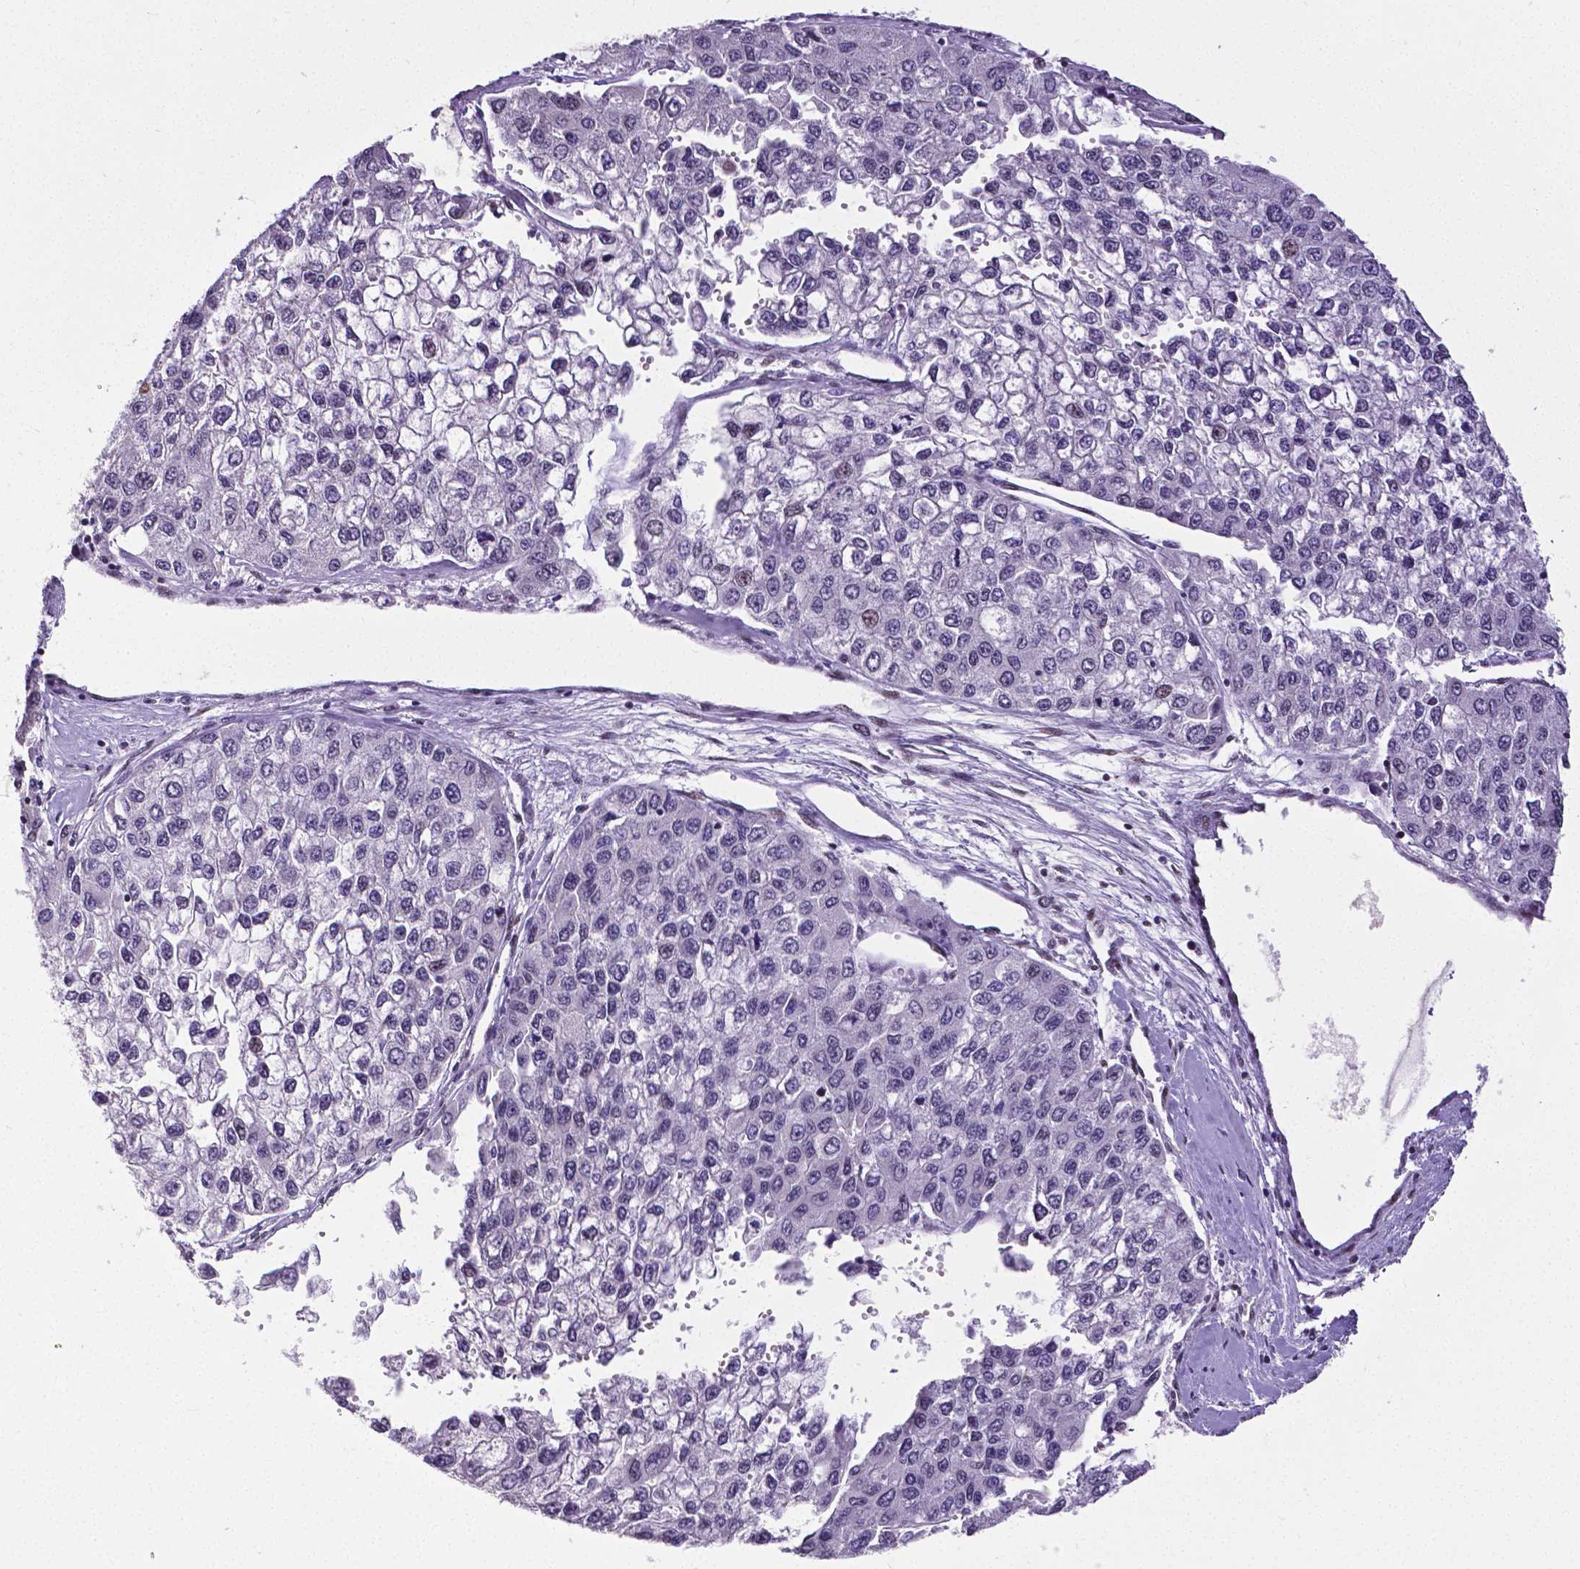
{"staining": {"intensity": "negative", "quantity": "none", "location": "none"}, "tissue": "liver cancer", "cell_type": "Tumor cells", "image_type": "cancer", "snomed": [{"axis": "morphology", "description": "Carcinoma, Hepatocellular, NOS"}, {"axis": "topography", "description": "Liver"}], "caption": "The image demonstrates no significant staining in tumor cells of liver hepatocellular carcinoma.", "gene": "REST", "patient": {"sex": "female", "age": 66}}